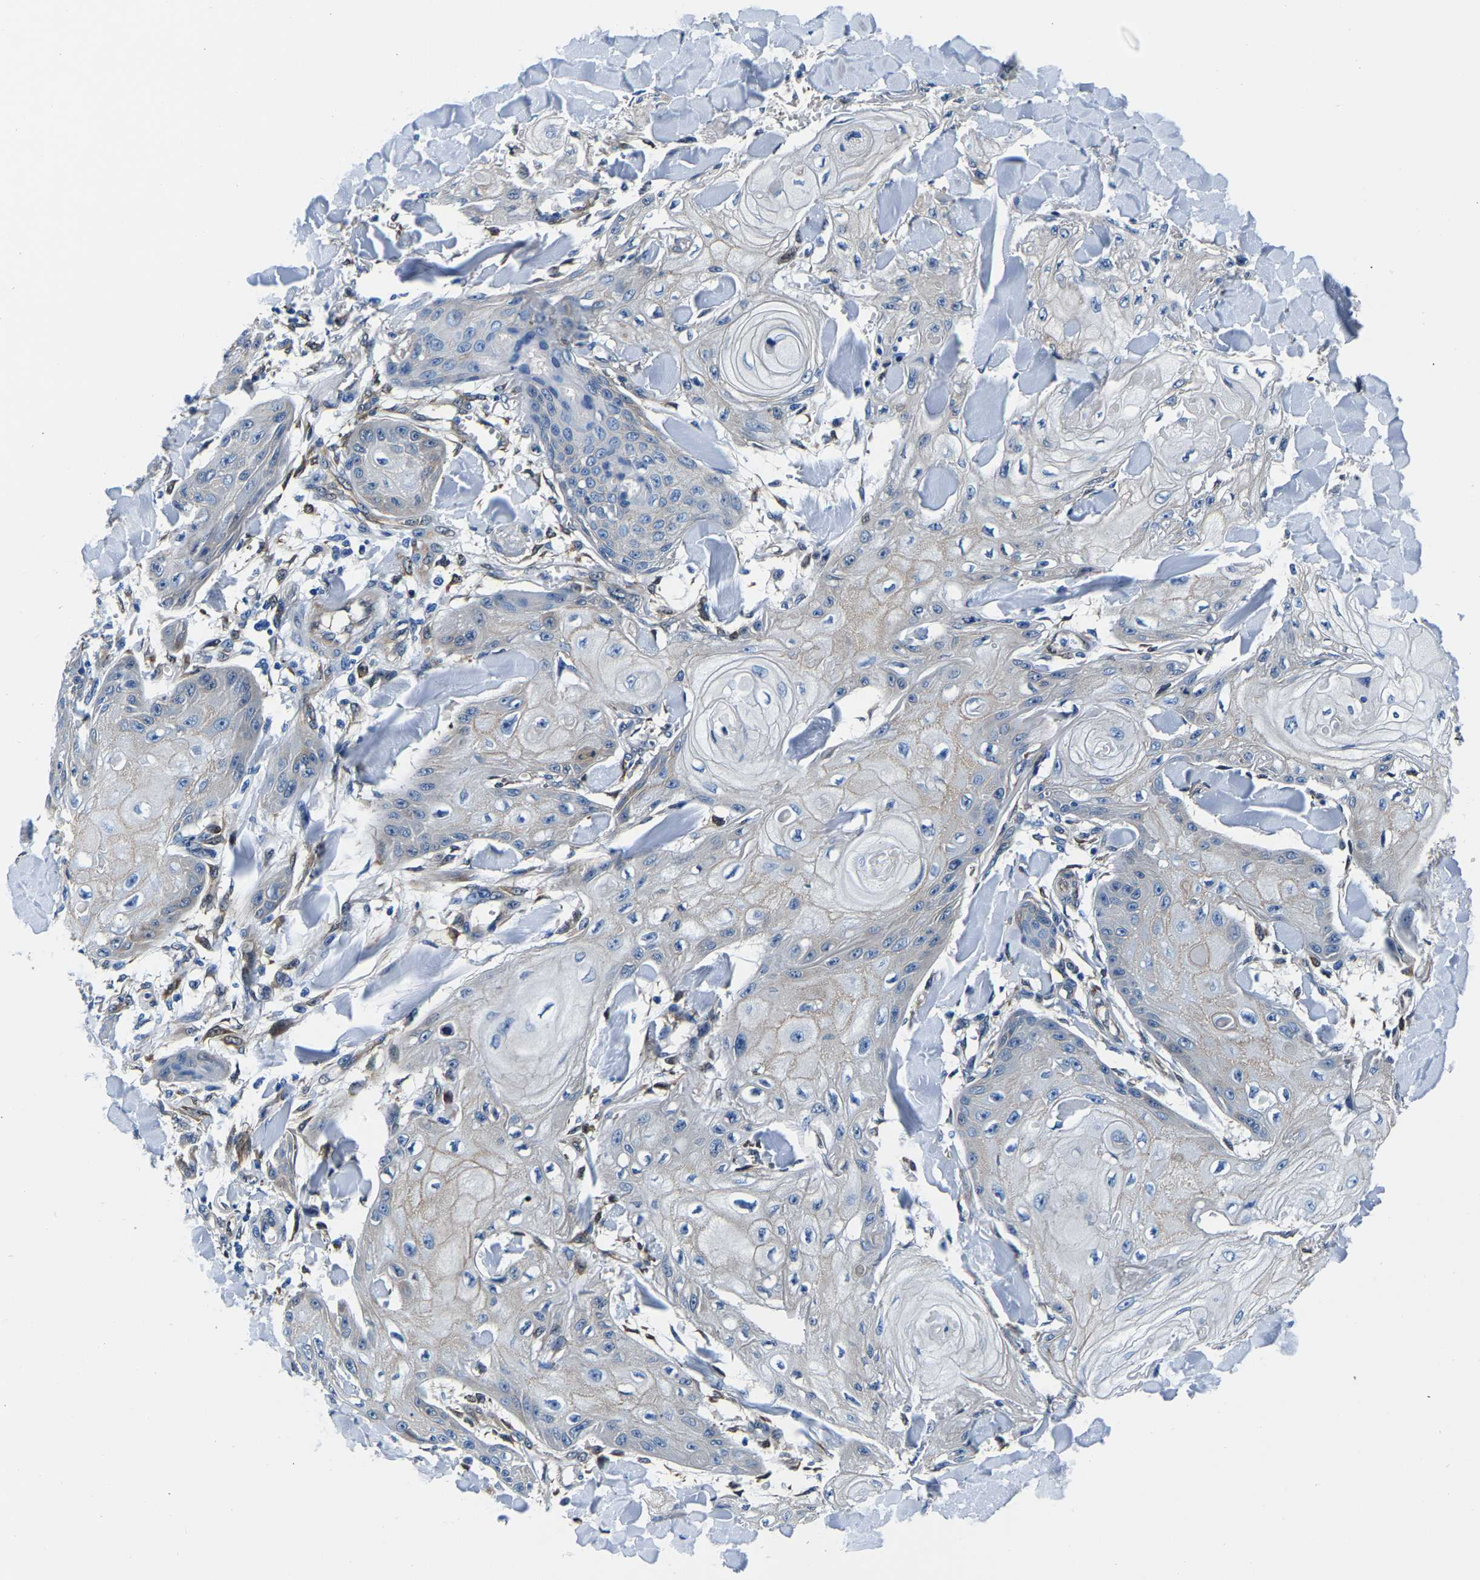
{"staining": {"intensity": "negative", "quantity": "none", "location": "none"}, "tissue": "skin cancer", "cell_type": "Tumor cells", "image_type": "cancer", "snomed": [{"axis": "morphology", "description": "Squamous cell carcinoma, NOS"}, {"axis": "topography", "description": "Skin"}], "caption": "Skin squamous cell carcinoma was stained to show a protein in brown. There is no significant positivity in tumor cells.", "gene": "S100A13", "patient": {"sex": "male", "age": 74}}